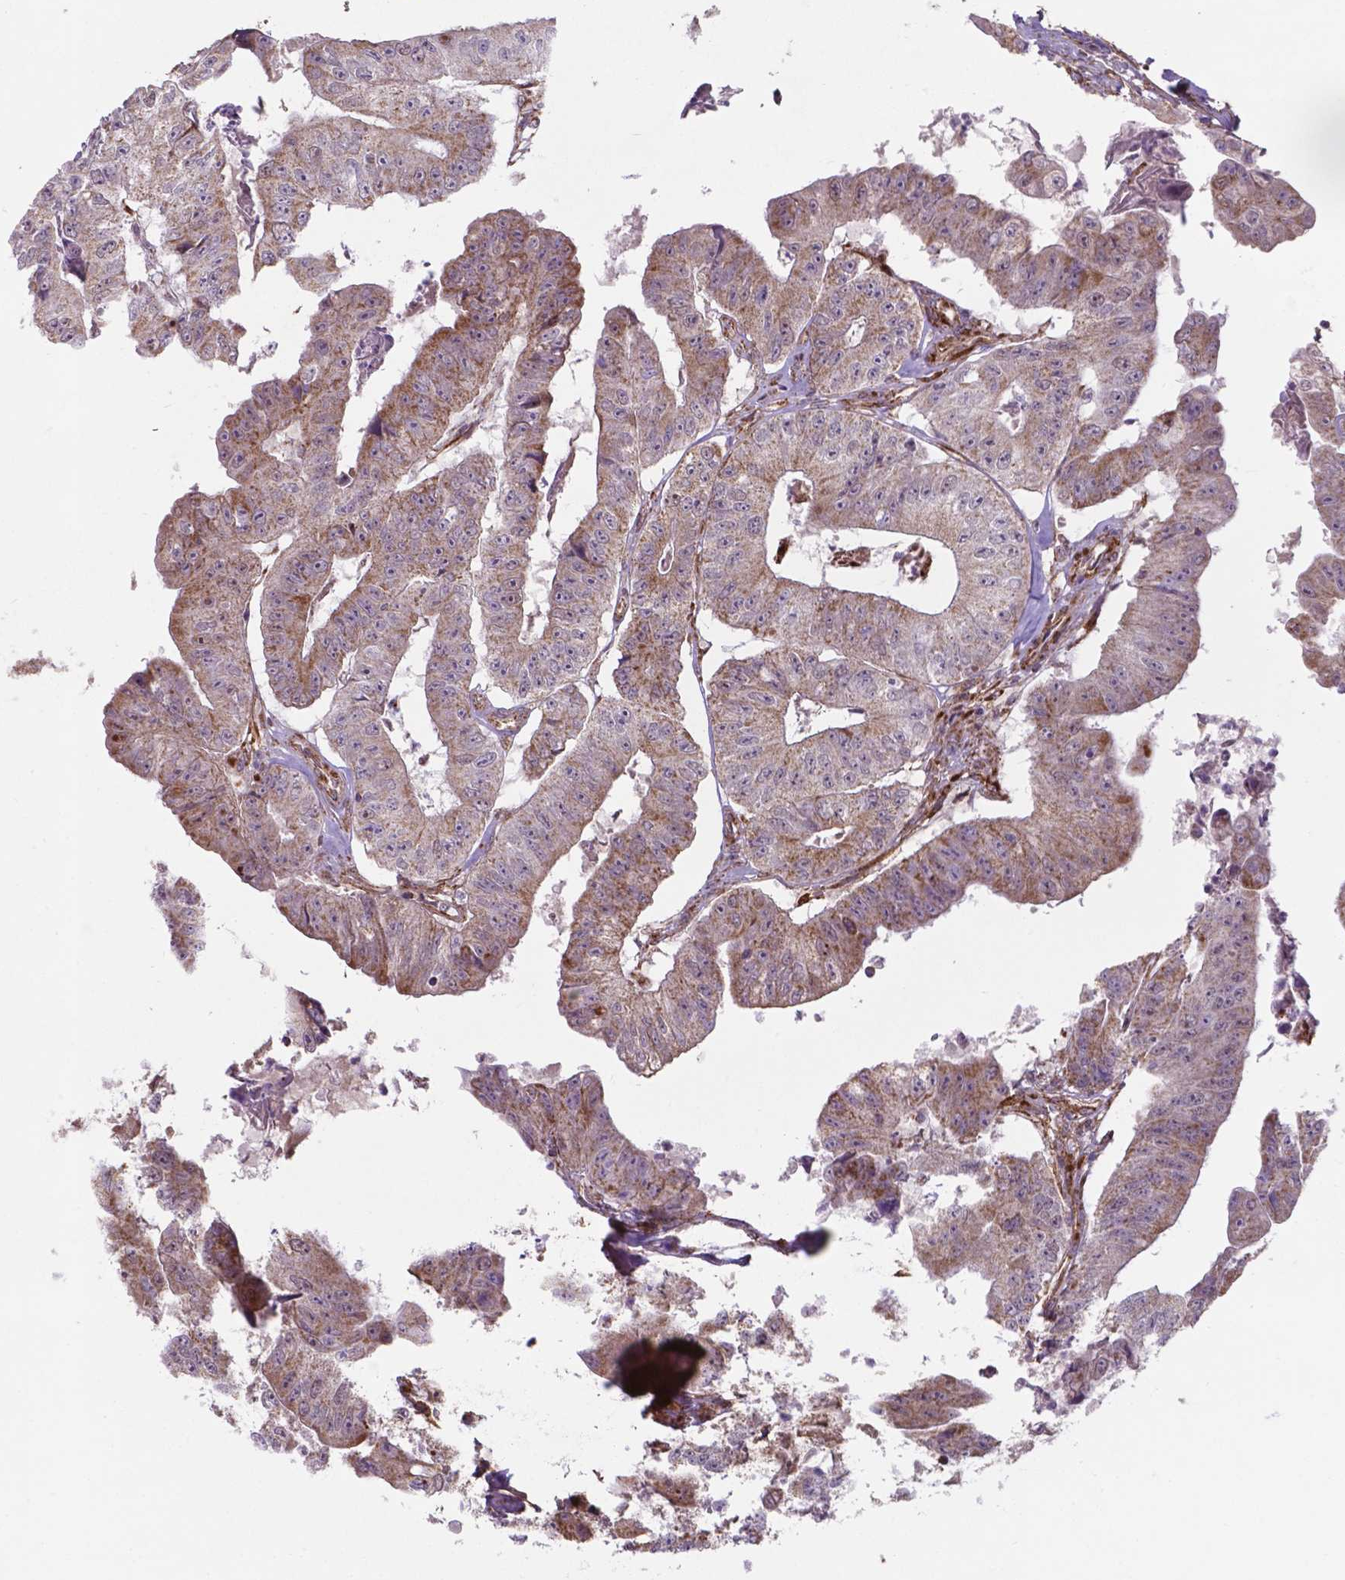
{"staining": {"intensity": "weak", "quantity": "25%-75%", "location": "cytoplasmic/membranous"}, "tissue": "colorectal cancer", "cell_type": "Tumor cells", "image_type": "cancer", "snomed": [{"axis": "morphology", "description": "Adenocarcinoma, NOS"}, {"axis": "topography", "description": "Colon"}], "caption": "Protein expression analysis of human colorectal cancer reveals weak cytoplasmic/membranous expression in approximately 25%-75% of tumor cells.", "gene": "FAM114A1", "patient": {"sex": "female", "age": 67}}